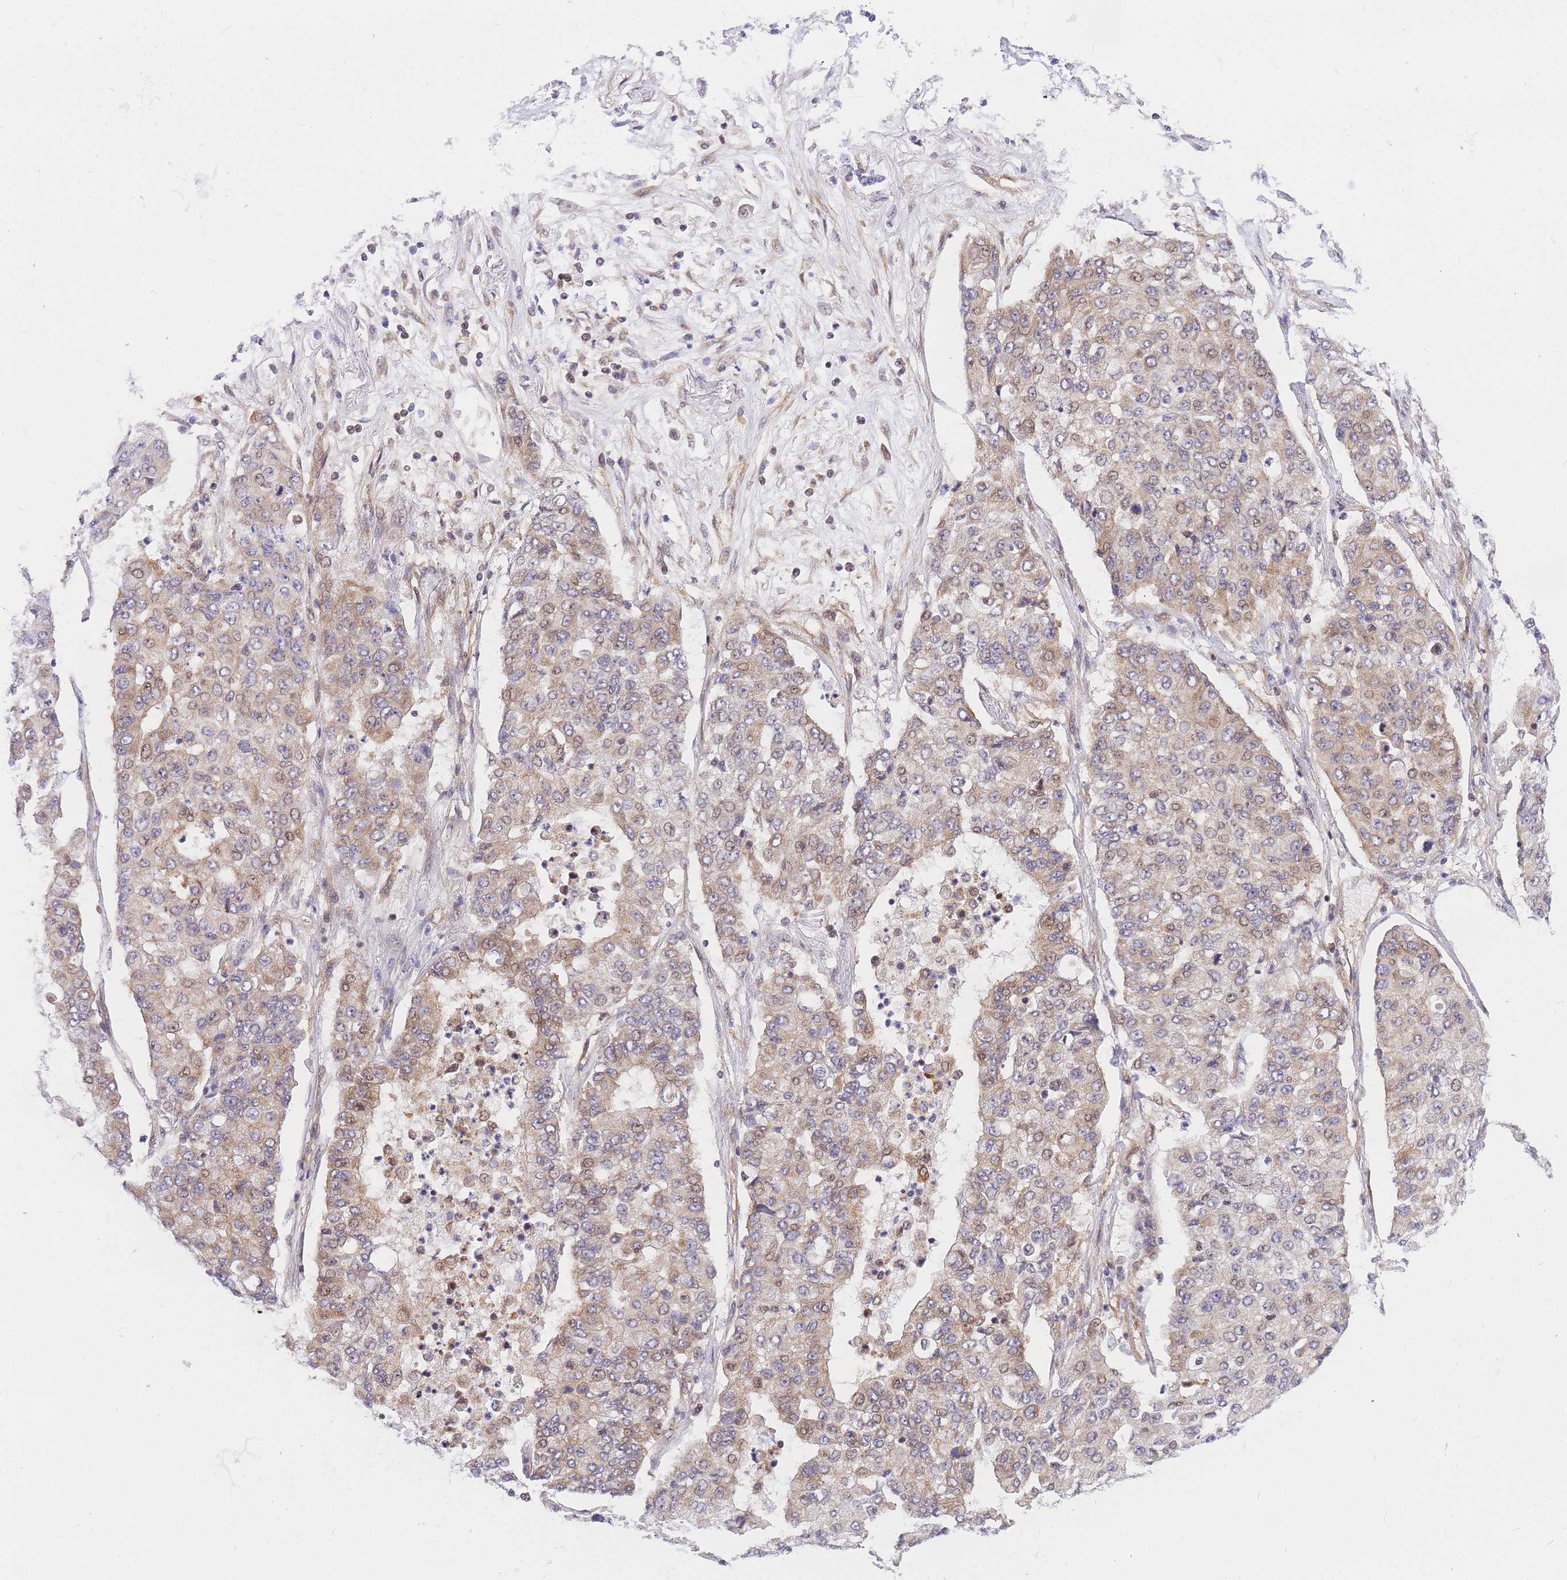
{"staining": {"intensity": "weak", "quantity": "25%-75%", "location": "cytoplasmic/membranous,nuclear"}, "tissue": "lung cancer", "cell_type": "Tumor cells", "image_type": "cancer", "snomed": [{"axis": "morphology", "description": "Squamous cell carcinoma, NOS"}, {"axis": "topography", "description": "Lung"}], "caption": "Immunohistochemistry (IHC) image of neoplastic tissue: lung squamous cell carcinoma stained using immunohistochemistry (IHC) displays low levels of weak protein expression localized specifically in the cytoplasmic/membranous and nuclear of tumor cells, appearing as a cytoplasmic/membranous and nuclear brown color.", "gene": "S100PBP", "patient": {"sex": "male", "age": 74}}